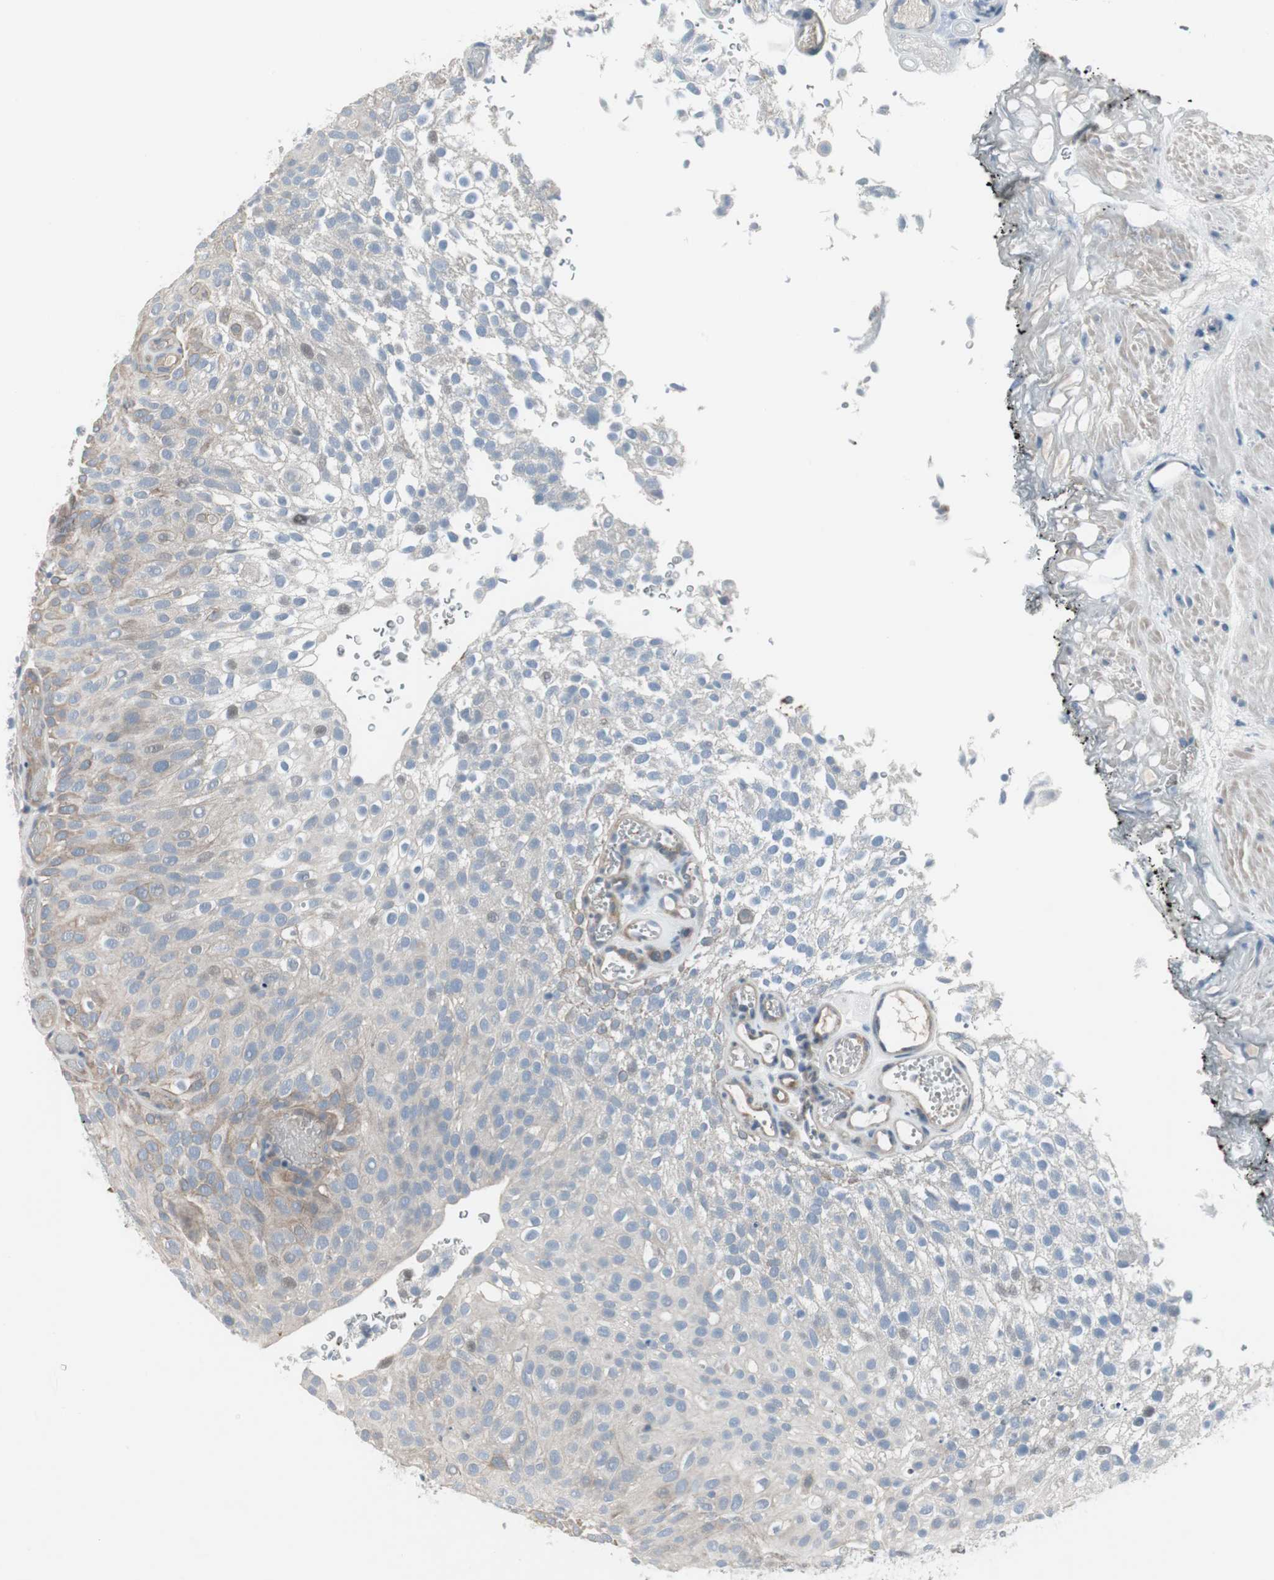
{"staining": {"intensity": "weak", "quantity": "<25%", "location": "cytoplasmic/membranous"}, "tissue": "urothelial cancer", "cell_type": "Tumor cells", "image_type": "cancer", "snomed": [{"axis": "morphology", "description": "Urothelial carcinoma, Low grade"}, {"axis": "topography", "description": "Urinary bladder"}], "caption": "Tumor cells are negative for protein expression in human urothelial carcinoma (low-grade).", "gene": "PIGR", "patient": {"sex": "male", "age": 78}}